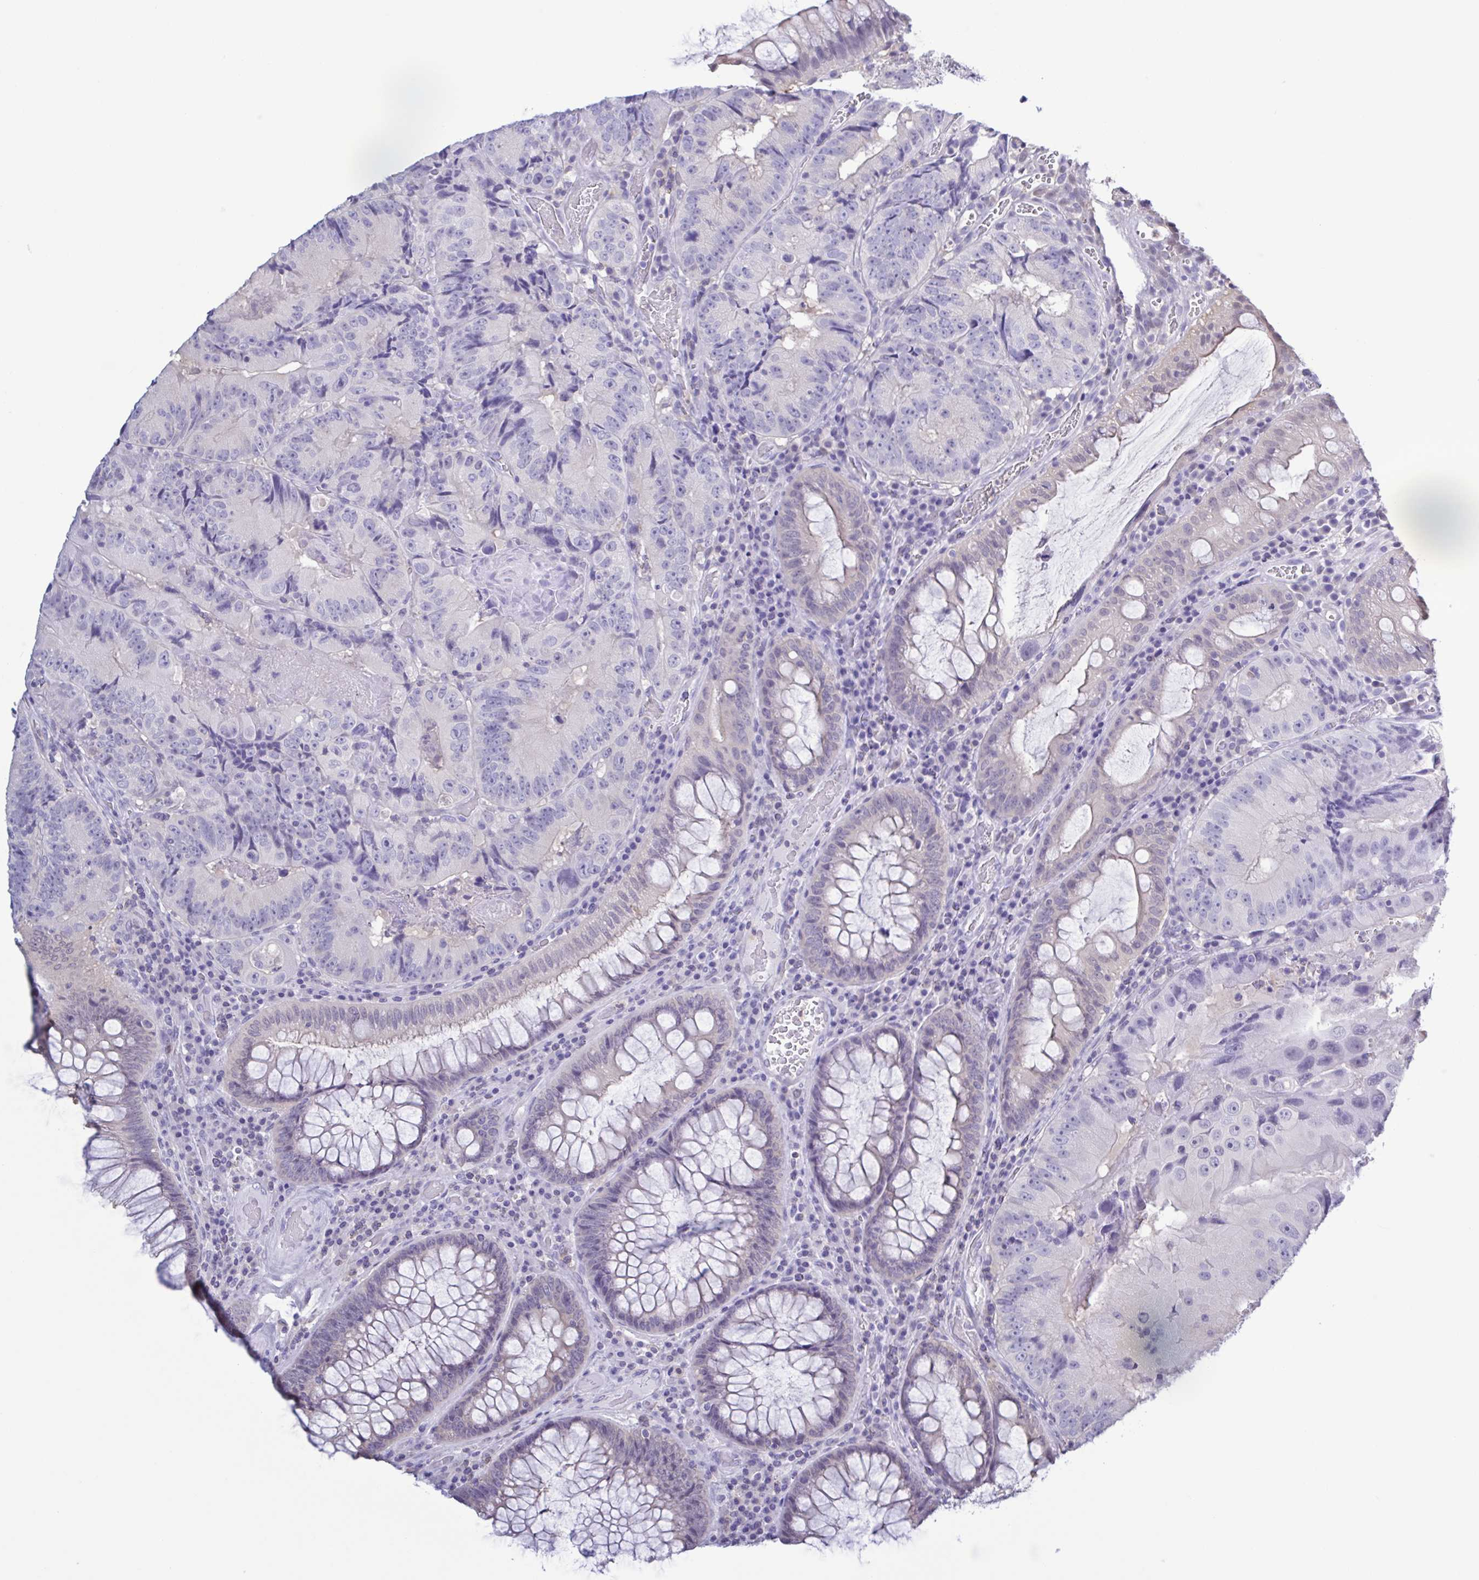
{"staining": {"intensity": "negative", "quantity": "none", "location": "none"}, "tissue": "colorectal cancer", "cell_type": "Tumor cells", "image_type": "cancer", "snomed": [{"axis": "morphology", "description": "Adenocarcinoma, NOS"}, {"axis": "topography", "description": "Colon"}], "caption": "A photomicrograph of colorectal cancer (adenocarcinoma) stained for a protein reveals no brown staining in tumor cells. (Immunohistochemistry, brightfield microscopy, high magnification).", "gene": "LDHC", "patient": {"sex": "female", "age": 86}}